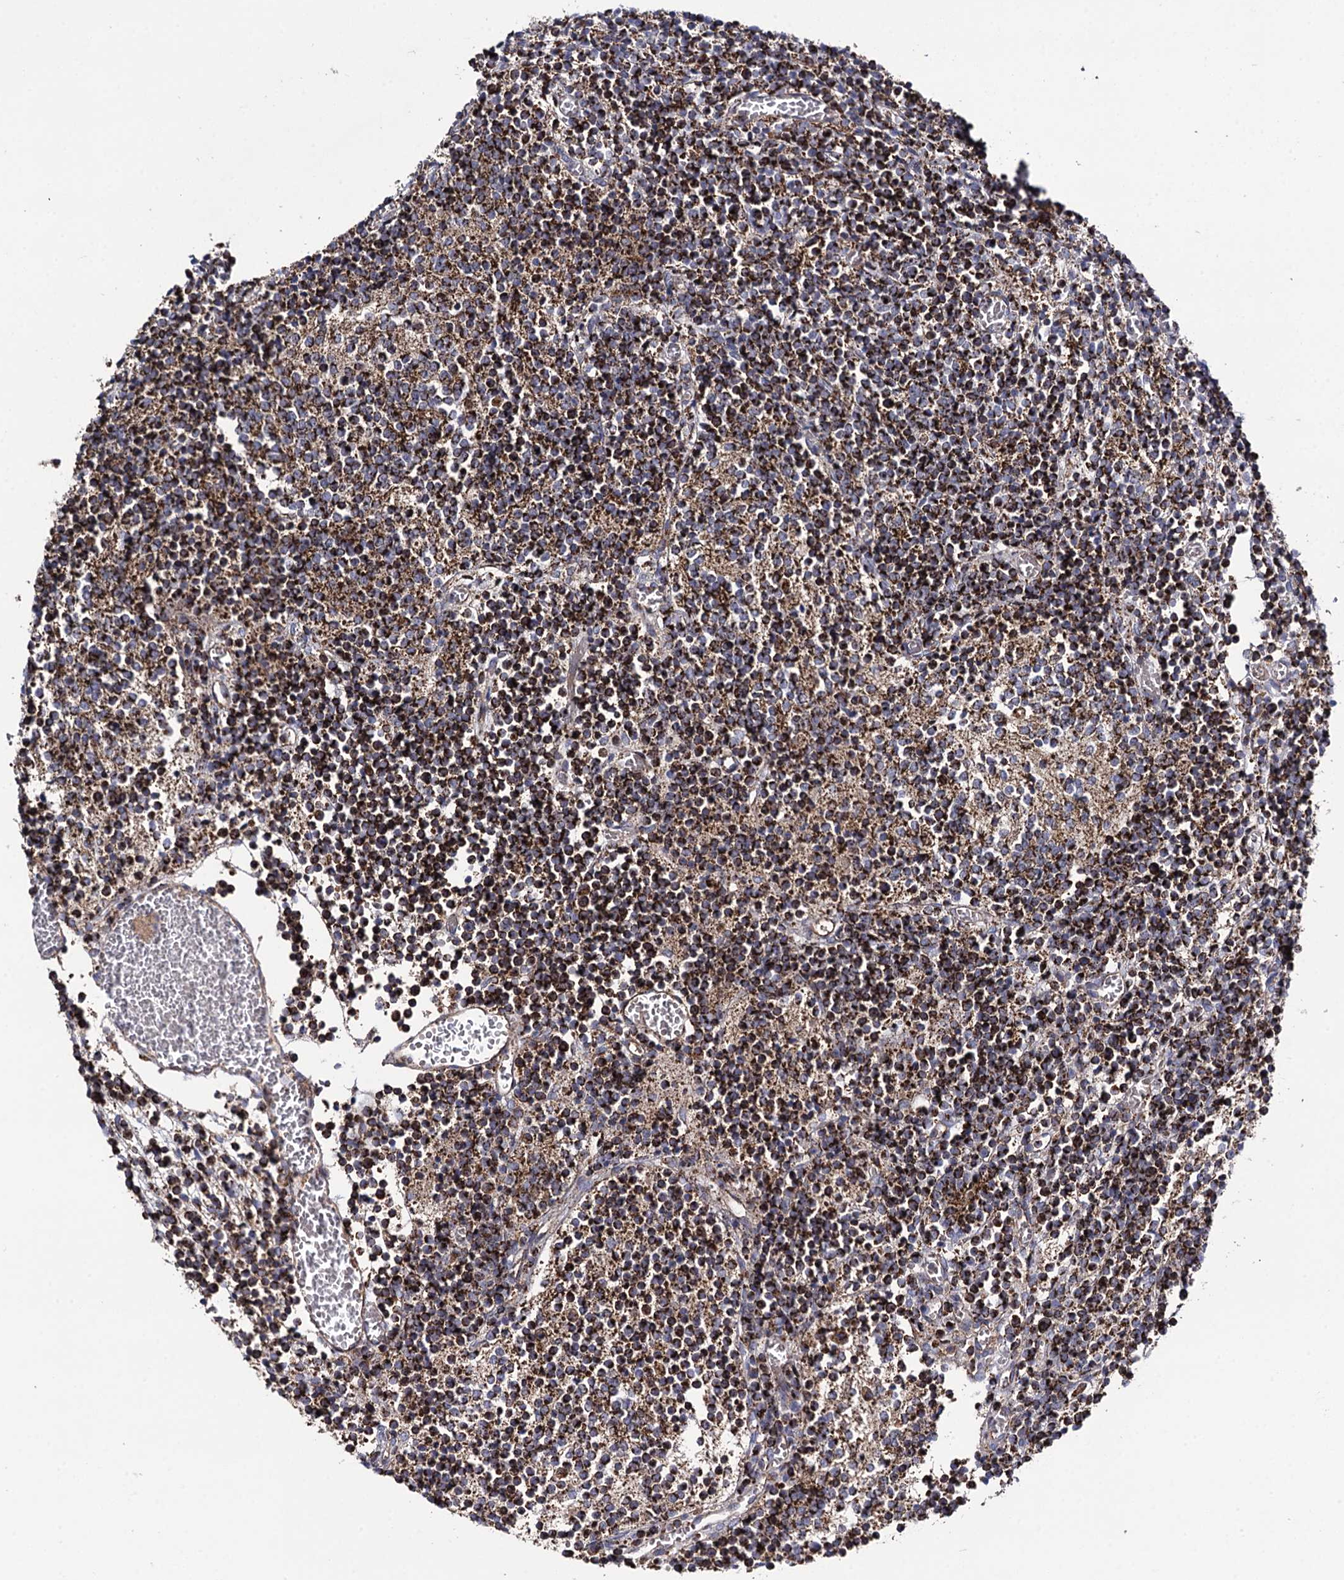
{"staining": {"intensity": "strong", "quantity": ">75%", "location": "cytoplasmic/membranous"}, "tissue": "glioma", "cell_type": "Tumor cells", "image_type": "cancer", "snomed": [{"axis": "morphology", "description": "Glioma, malignant, Low grade"}, {"axis": "topography", "description": "Brain"}], "caption": "Immunohistochemistry (IHC) (DAB (3,3'-diaminobenzidine)) staining of human glioma displays strong cytoplasmic/membranous protein positivity in approximately >75% of tumor cells.", "gene": "IQCH", "patient": {"sex": "female", "age": 1}}